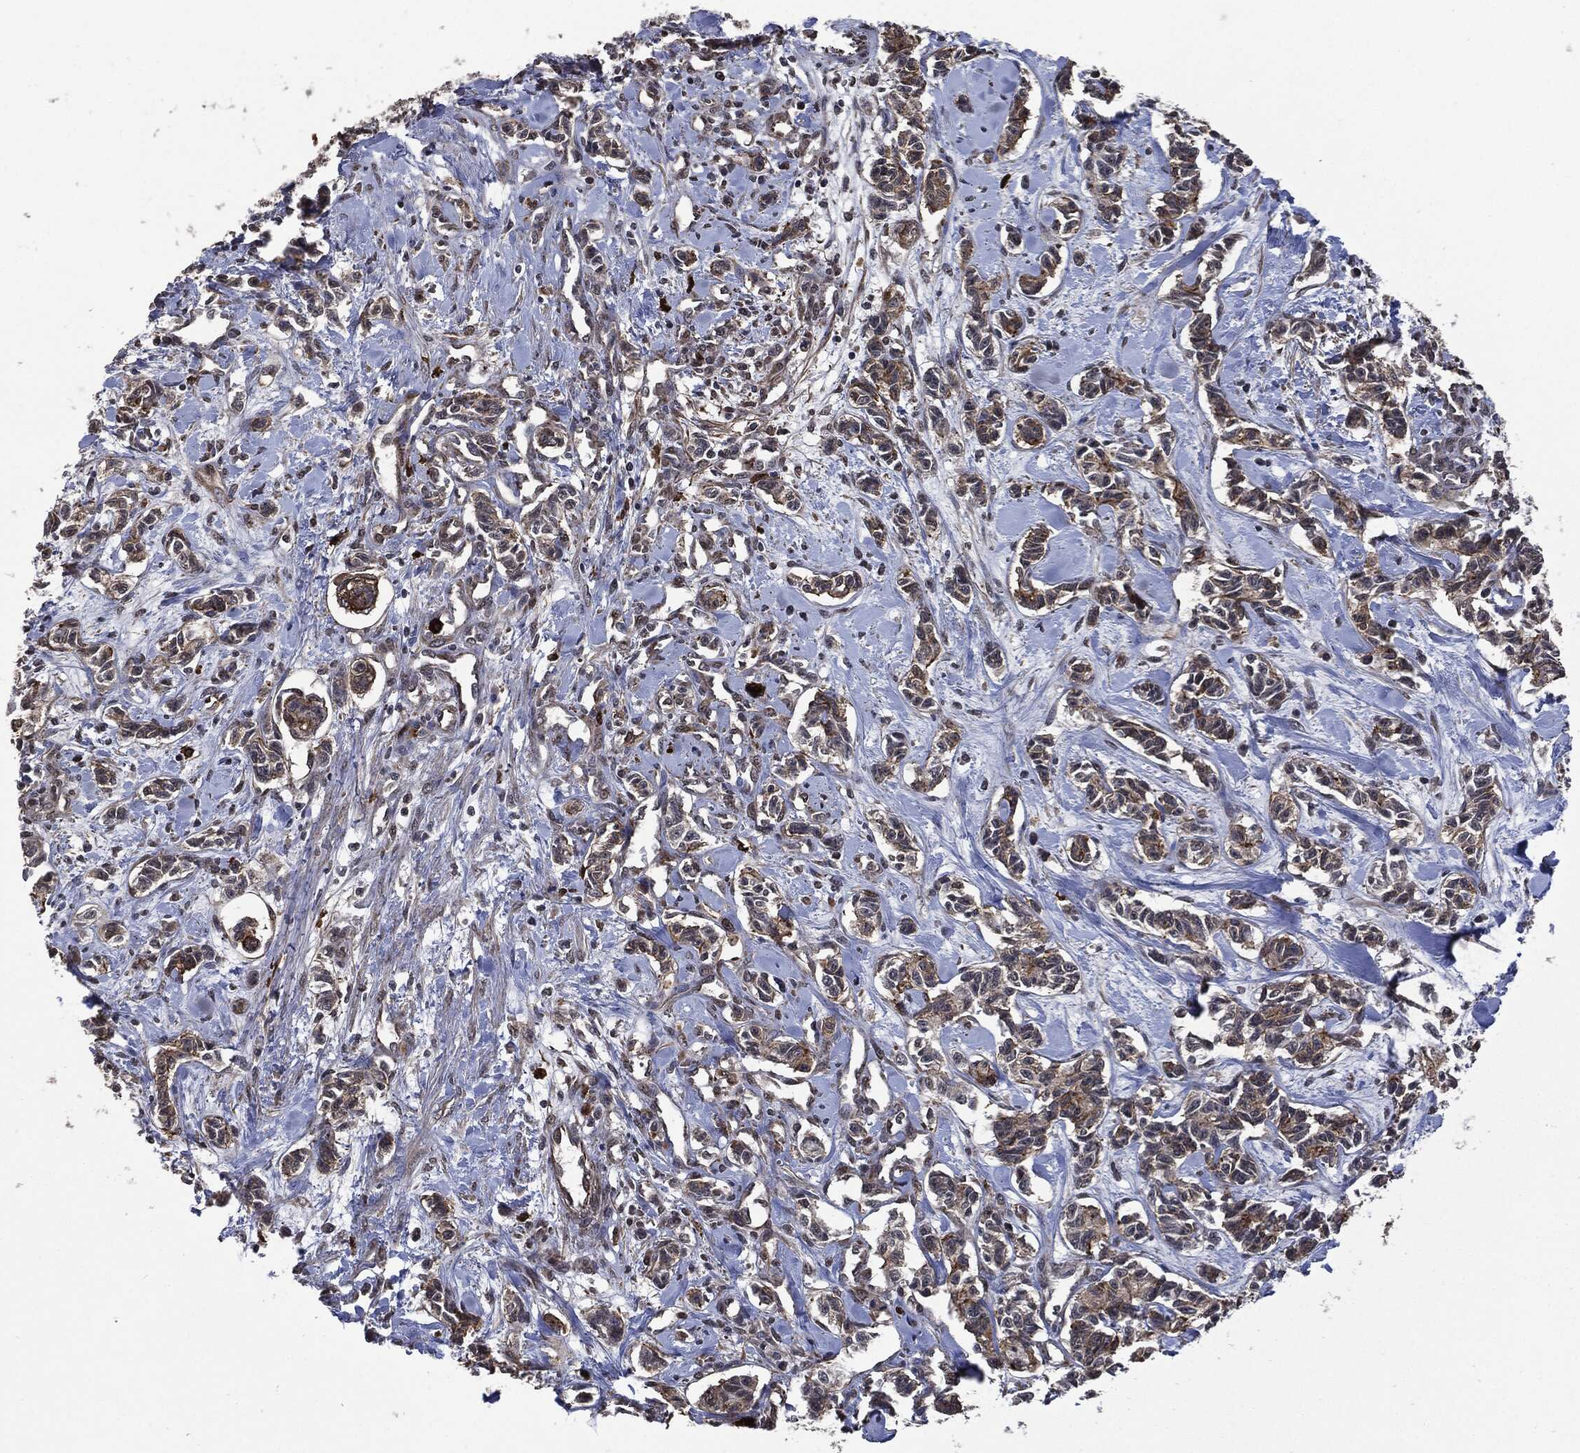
{"staining": {"intensity": "weak", "quantity": ">75%", "location": "cytoplasmic/membranous"}, "tissue": "carcinoid", "cell_type": "Tumor cells", "image_type": "cancer", "snomed": [{"axis": "morphology", "description": "Carcinoid, malignant, NOS"}, {"axis": "topography", "description": "Kidney"}], "caption": "Protein expression by immunohistochemistry demonstrates weak cytoplasmic/membranous expression in about >75% of tumor cells in malignant carcinoid.", "gene": "S100A9", "patient": {"sex": "female", "age": 41}}